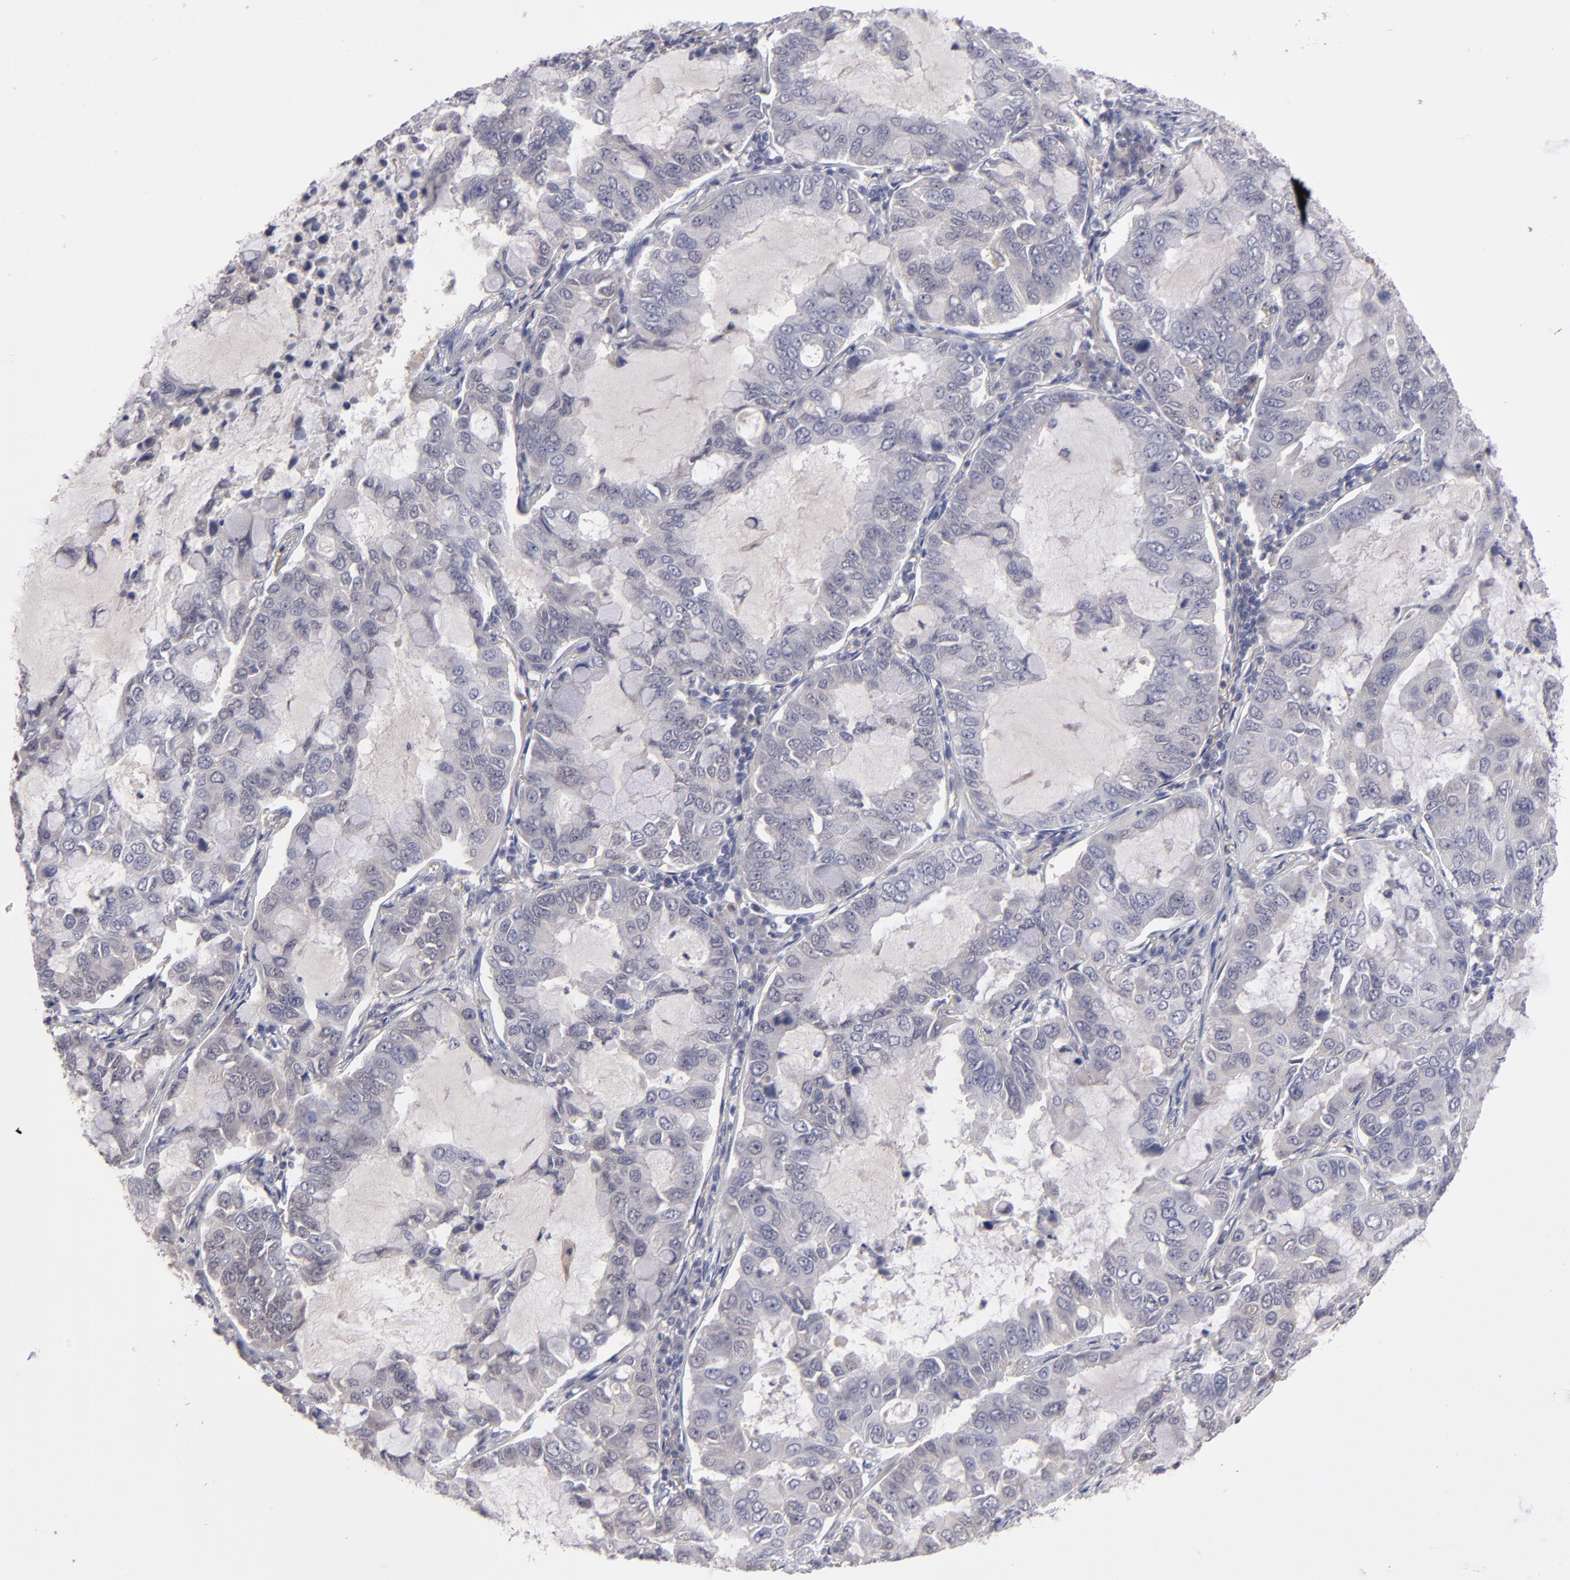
{"staining": {"intensity": "negative", "quantity": "none", "location": "none"}, "tissue": "lung cancer", "cell_type": "Tumor cells", "image_type": "cancer", "snomed": [{"axis": "morphology", "description": "Adenocarcinoma, NOS"}, {"axis": "topography", "description": "Lung"}], "caption": "IHC of lung adenocarcinoma reveals no staining in tumor cells.", "gene": "ITIH4", "patient": {"sex": "male", "age": 64}}